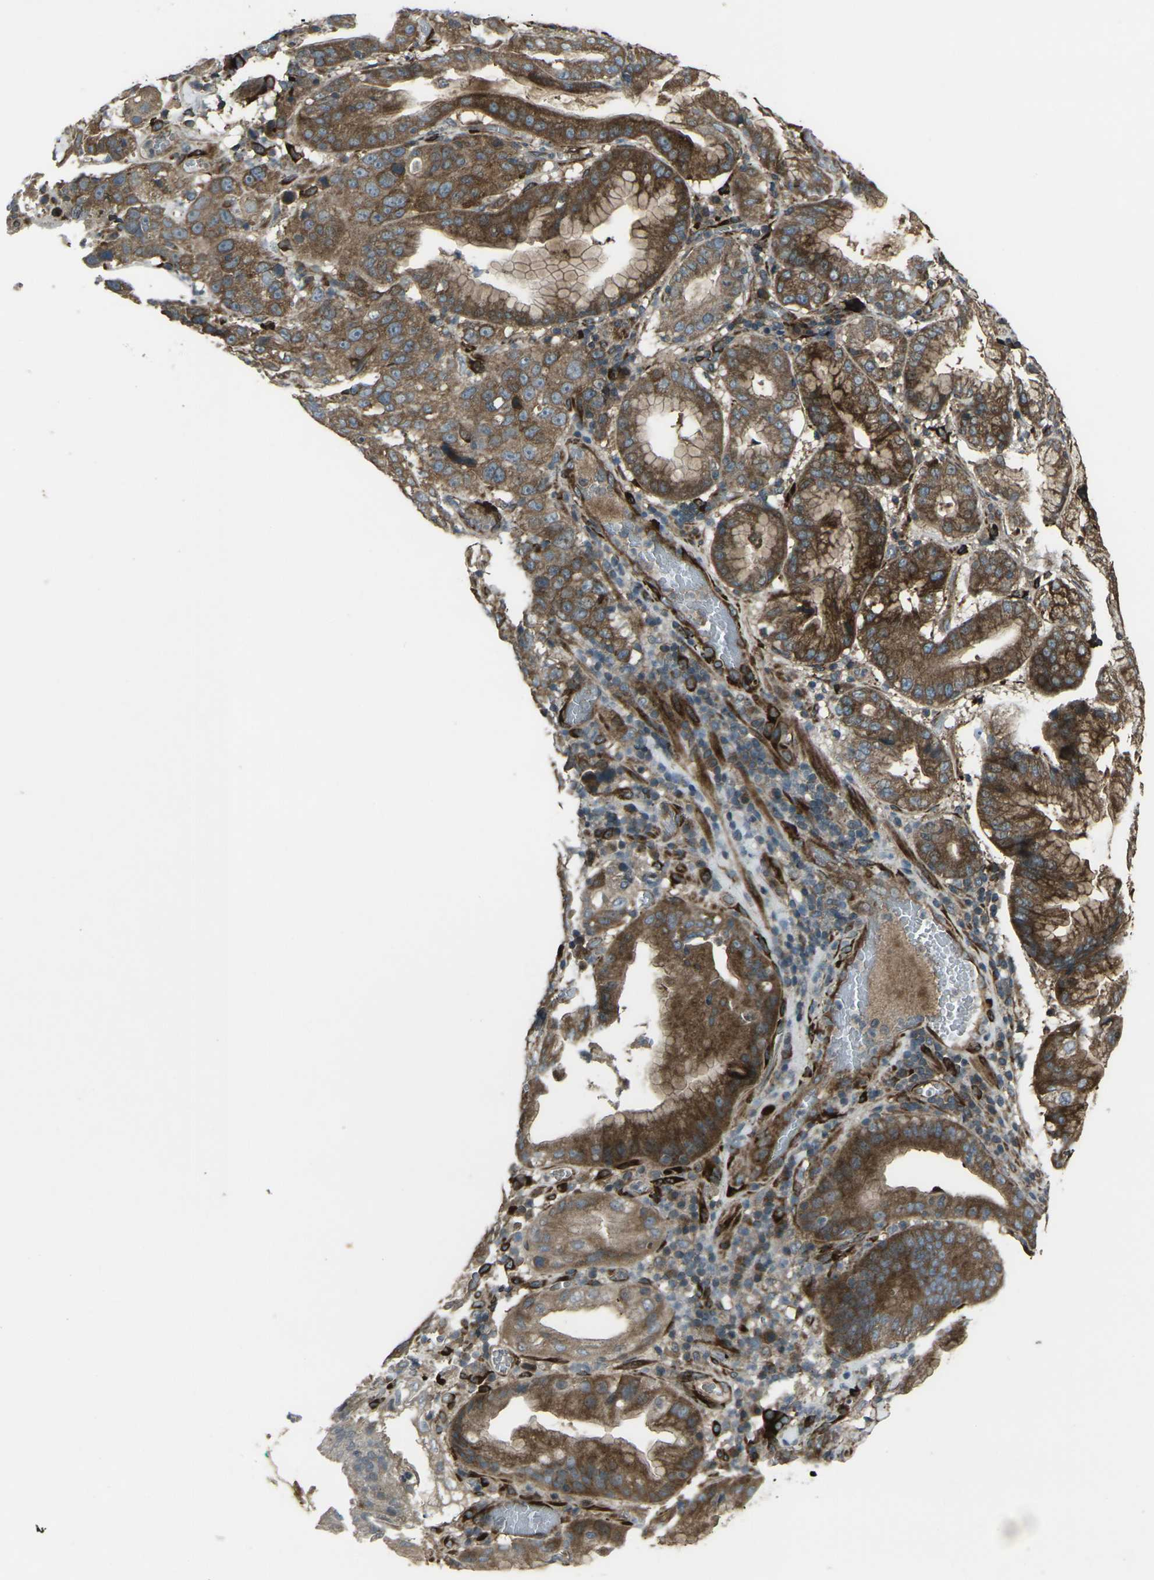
{"staining": {"intensity": "strong", "quantity": "25%-75%", "location": "cytoplasmic/membranous"}, "tissue": "stomach cancer", "cell_type": "Tumor cells", "image_type": "cancer", "snomed": [{"axis": "morphology", "description": "Normal tissue, NOS"}, {"axis": "morphology", "description": "Adenocarcinoma, NOS"}, {"axis": "topography", "description": "Stomach"}], "caption": "Stomach adenocarcinoma stained for a protein demonstrates strong cytoplasmic/membranous positivity in tumor cells.", "gene": "LSMEM1", "patient": {"sex": "male", "age": 48}}